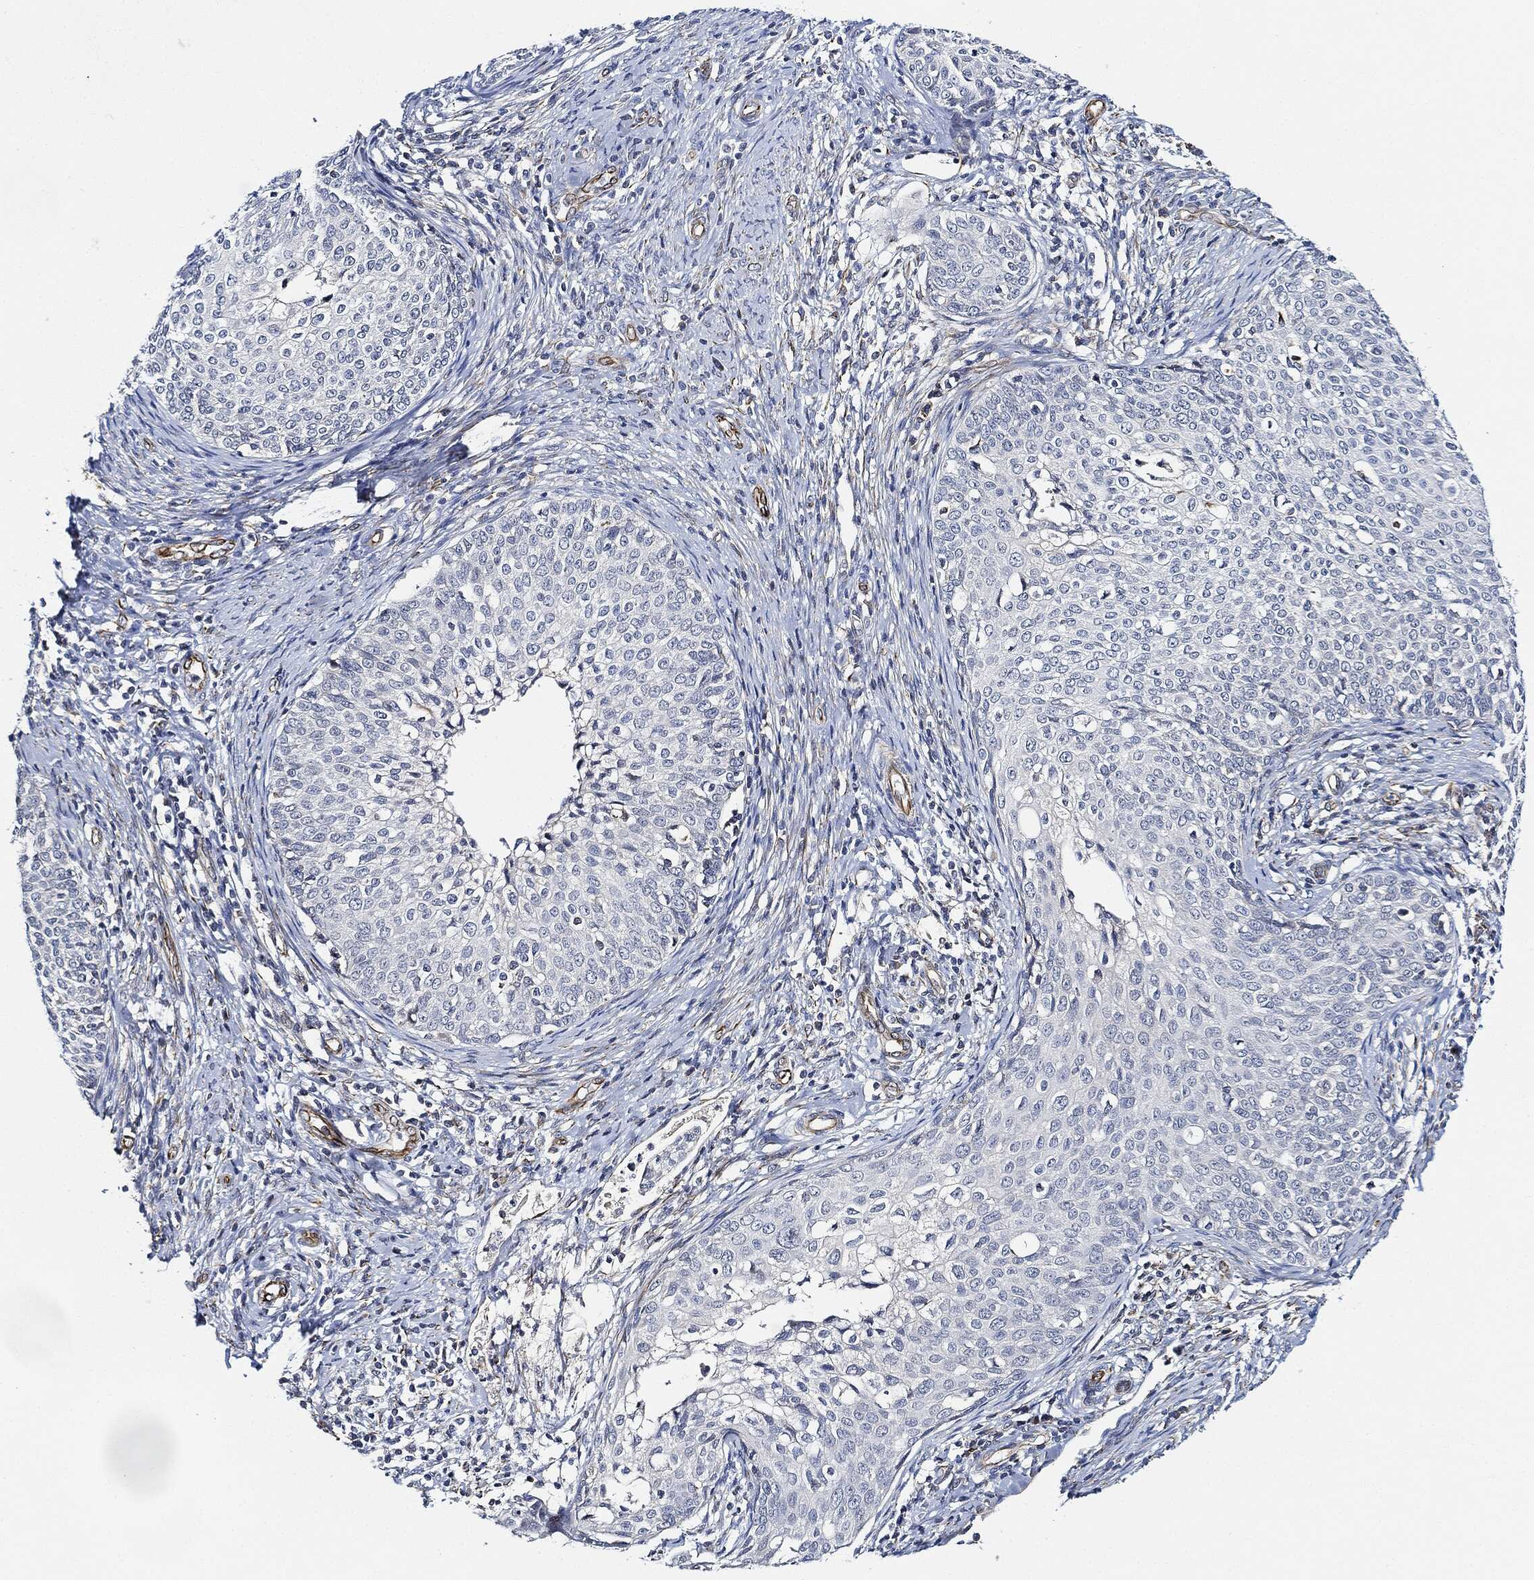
{"staining": {"intensity": "negative", "quantity": "none", "location": "none"}, "tissue": "cervical cancer", "cell_type": "Tumor cells", "image_type": "cancer", "snomed": [{"axis": "morphology", "description": "Squamous cell carcinoma, NOS"}, {"axis": "topography", "description": "Cervix"}], "caption": "Immunohistochemical staining of cervical squamous cell carcinoma exhibits no significant positivity in tumor cells.", "gene": "THSD1", "patient": {"sex": "female", "age": 51}}